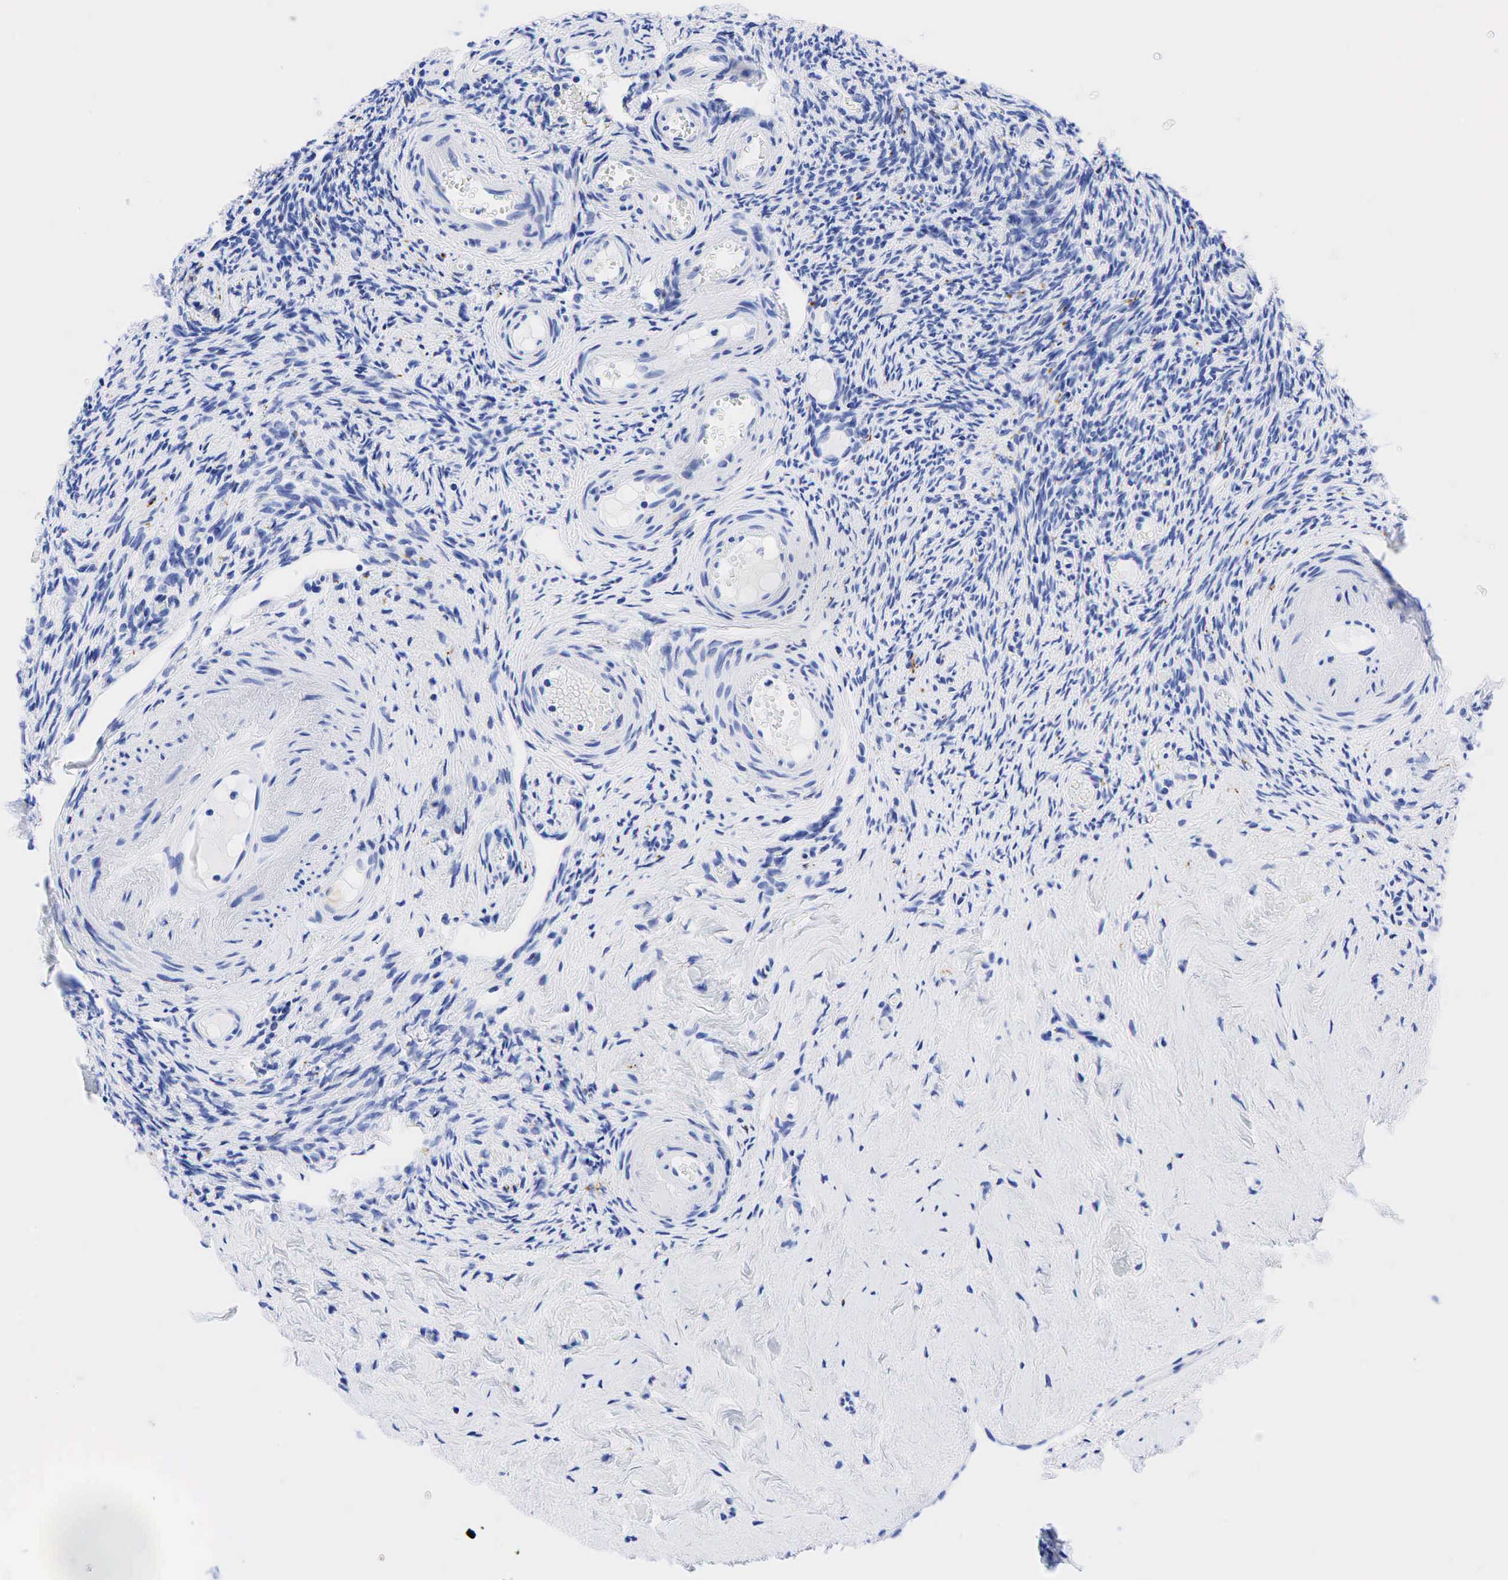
{"staining": {"intensity": "negative", "quantity": "none", "location": "none"}, "tissue": "ovary", "cell_type": "Follicle cells", "image_type": "normal", "snomed": [{"axis": "morphology", "description": "Normal tissue, NOS"}, {"axis": "topography", "description": "Ovary"}], "caption": "High power microscopy image of an immunohistochemistry (IHC) photomicrograph of unremarkable ovary, revealing no significant expression in follicle cells. (DAB (3,3'-diaminobenzidine) immunohistochemistry (IHC) visualized using brightfield microscopy, high magnification).", "gene": "CHGA", "patient": {"sex": "female", "age": 63}}